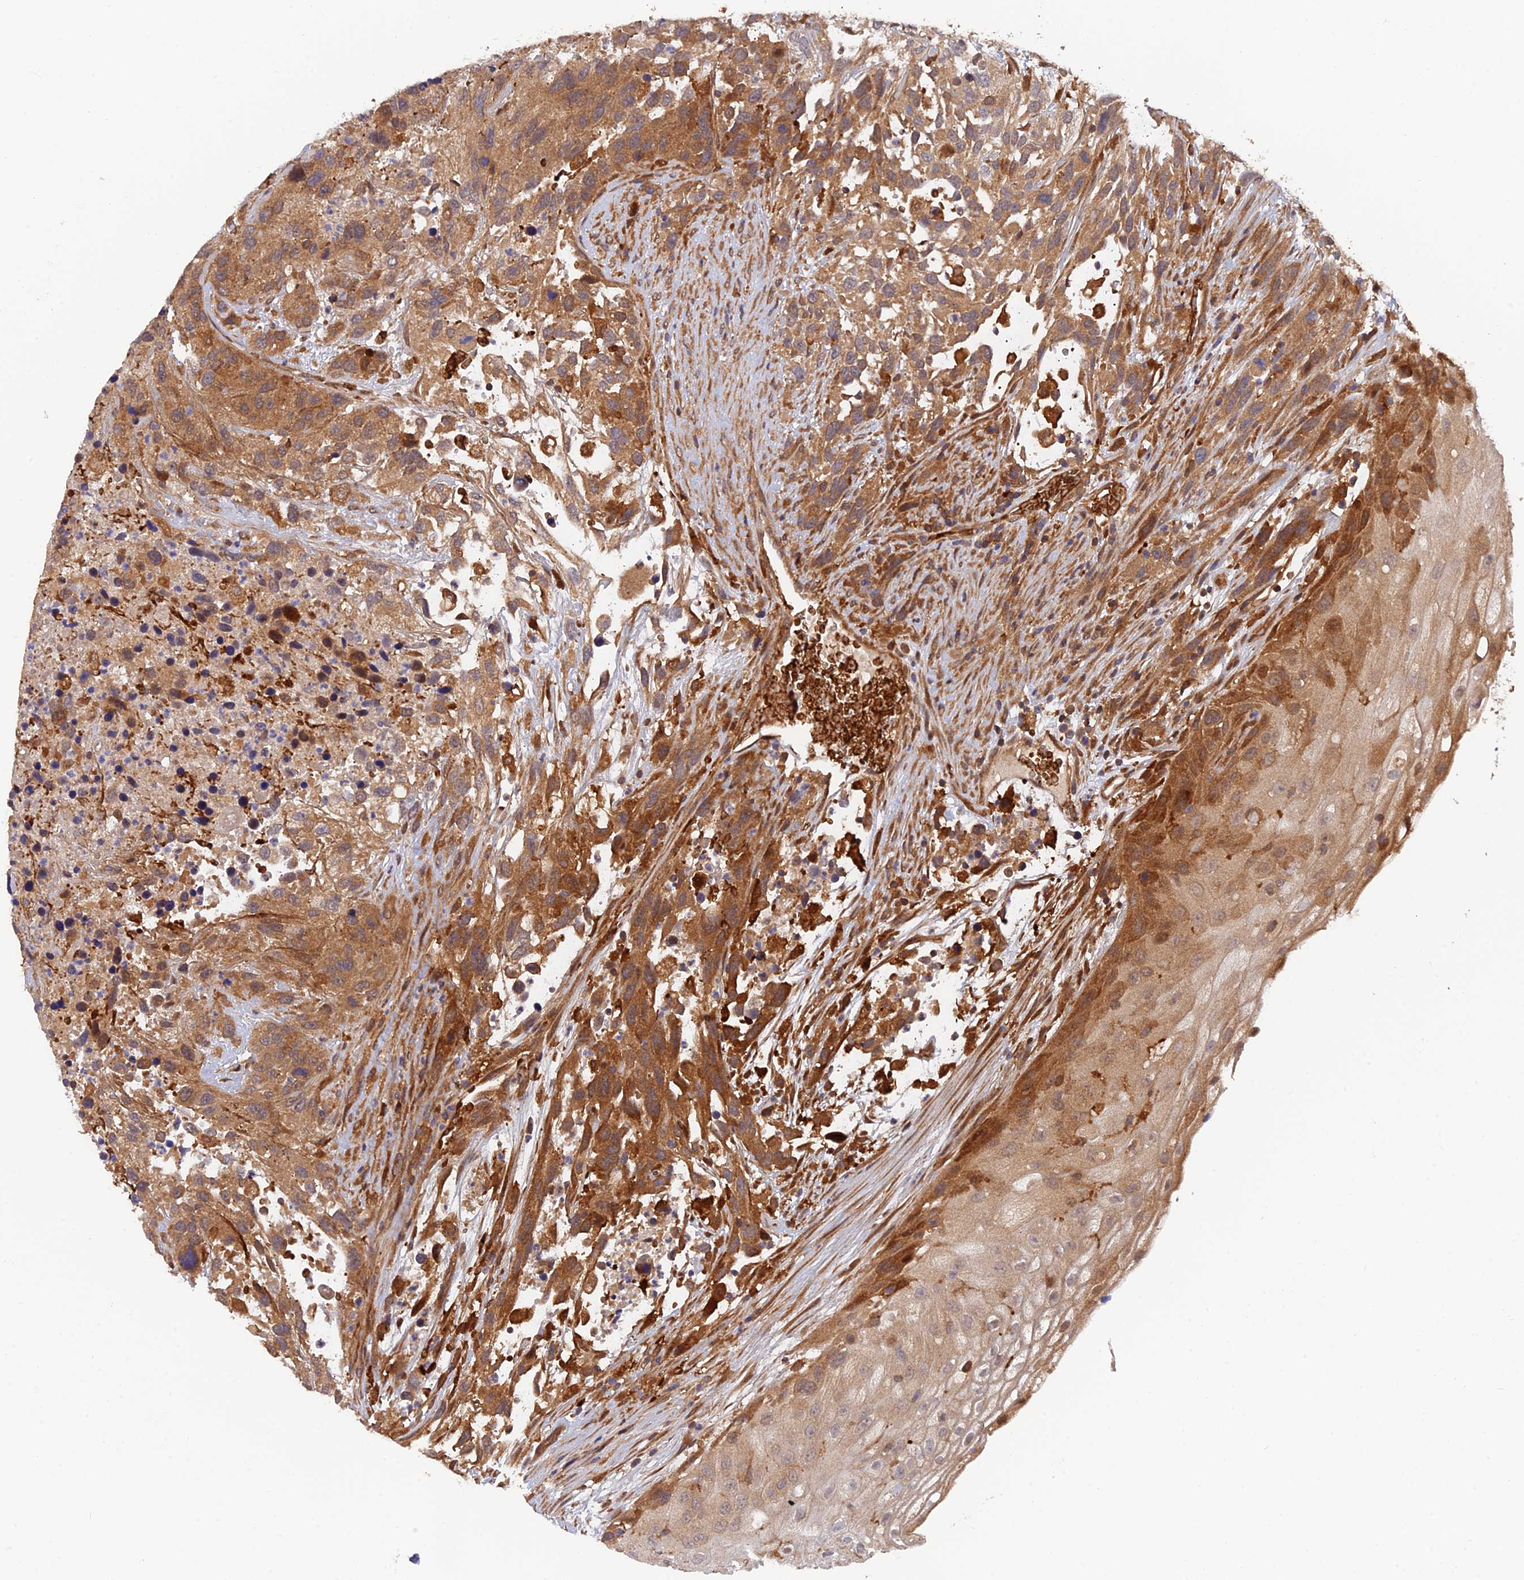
{"staining": {"intensity": "moderate", "quantity": ">75%", "location": "cytoplasmic/membranous"}, "tissue": "urothelial cancer", "cell_type": "Tumor cells", "image_type": "cancer", "snomed": [{"axis": "morphology", "description": "Urothelial carcinoma, High grade"}, {"axis": "topography", "description": "Urinary bladder"}], "caption": "High-grade urothelial carcinoma stained with DAB immunohistochemistry exhibits medium levels of moderate cytoplasmic/membranous positivity in approximately >75% of tumor cells.", "gene": "ARL2BP", "patient": {"sex": "female", "age": 70}}